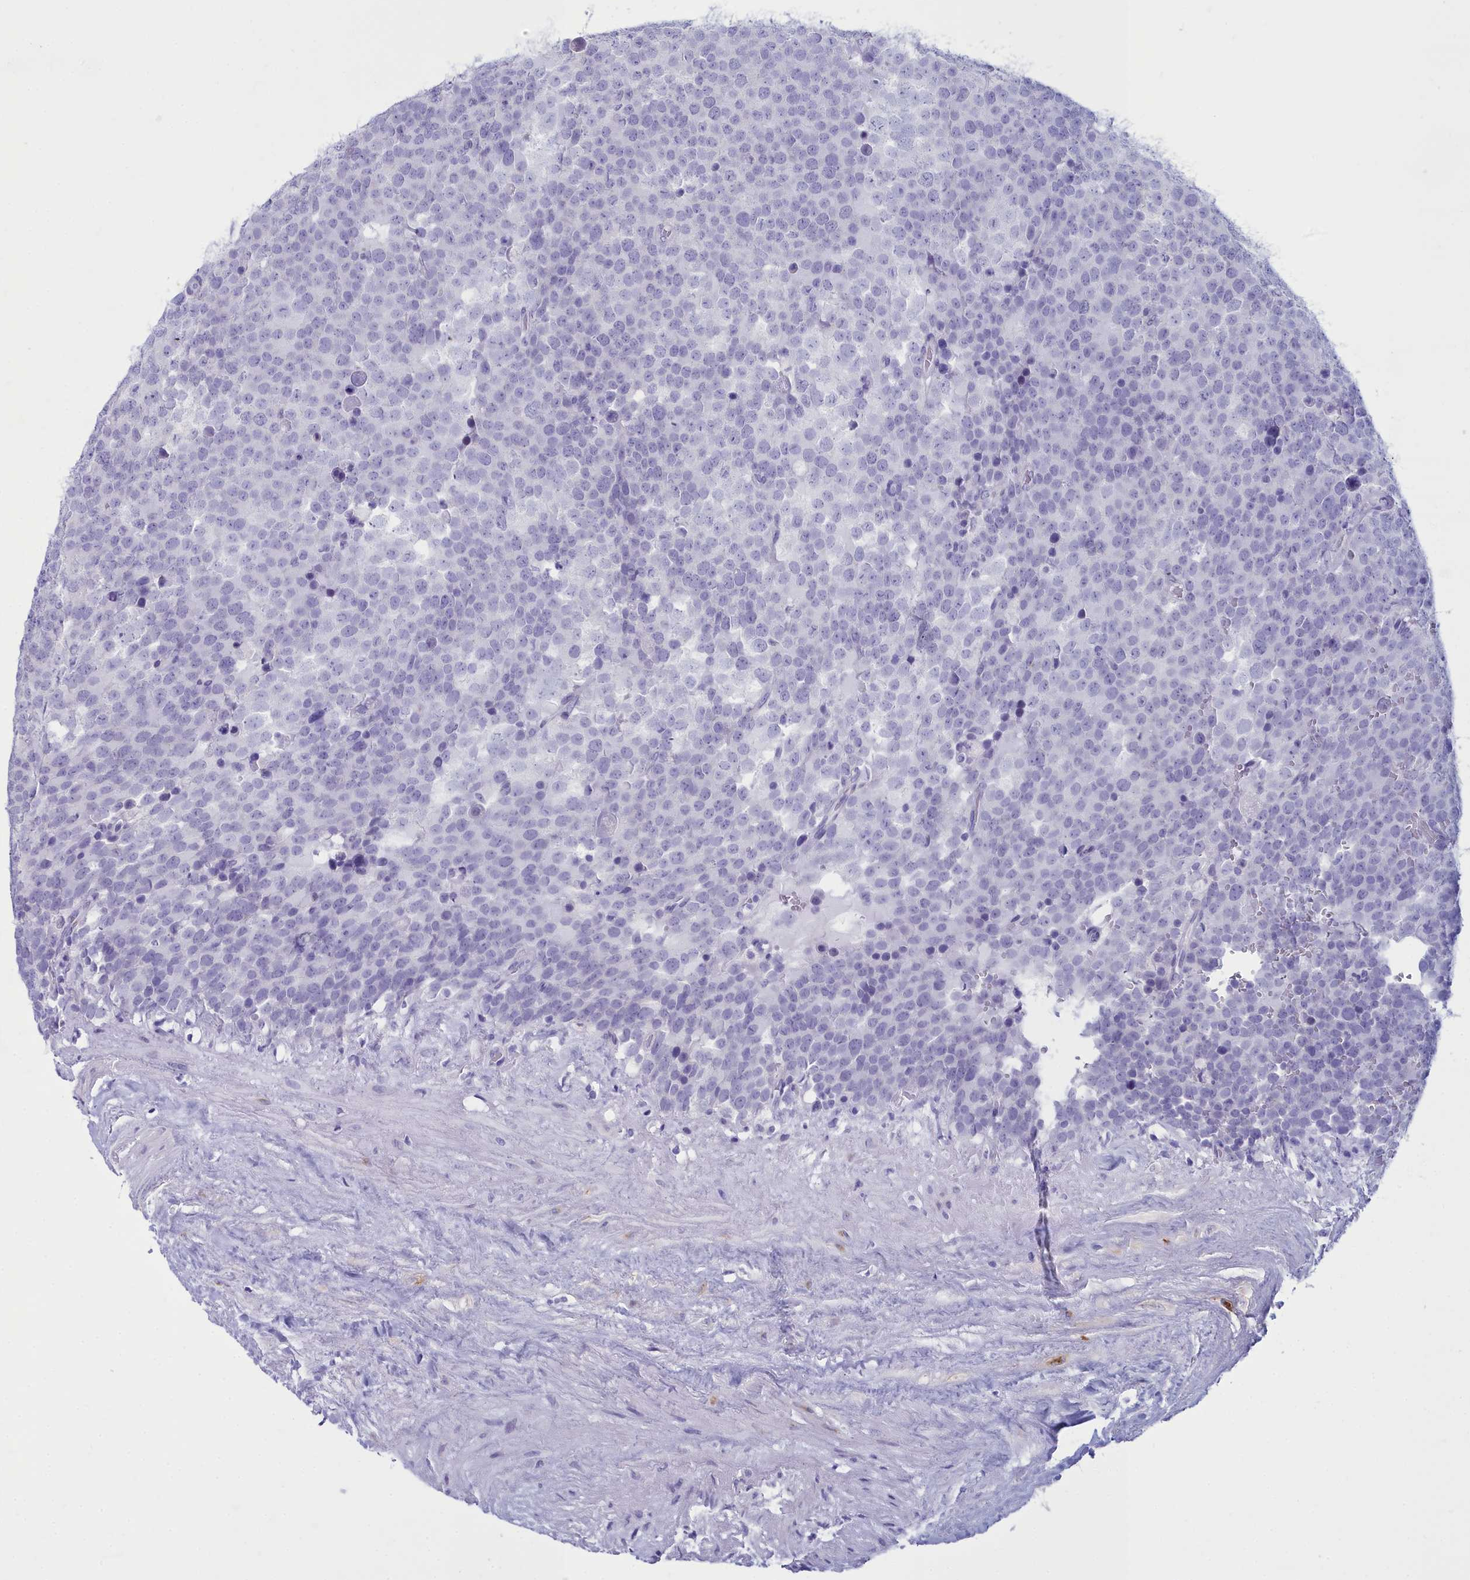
{"staining": {"intensity": "negative", "quantity": "none", "location": "none"}, "tissue": "testis cancer", "cell_type": "Tumor cells", "image_type": "cancer", "snomed": [{"axis": "morphology", "description": "Seminoma, NOS"}, {"axis": "topography", "description": "Testis"}], "caption": "Tumor cells are negative for brown protein staining in testis seminoma.", "gene": "MAP6", "patient": {"sex": "male", "age": 71}}